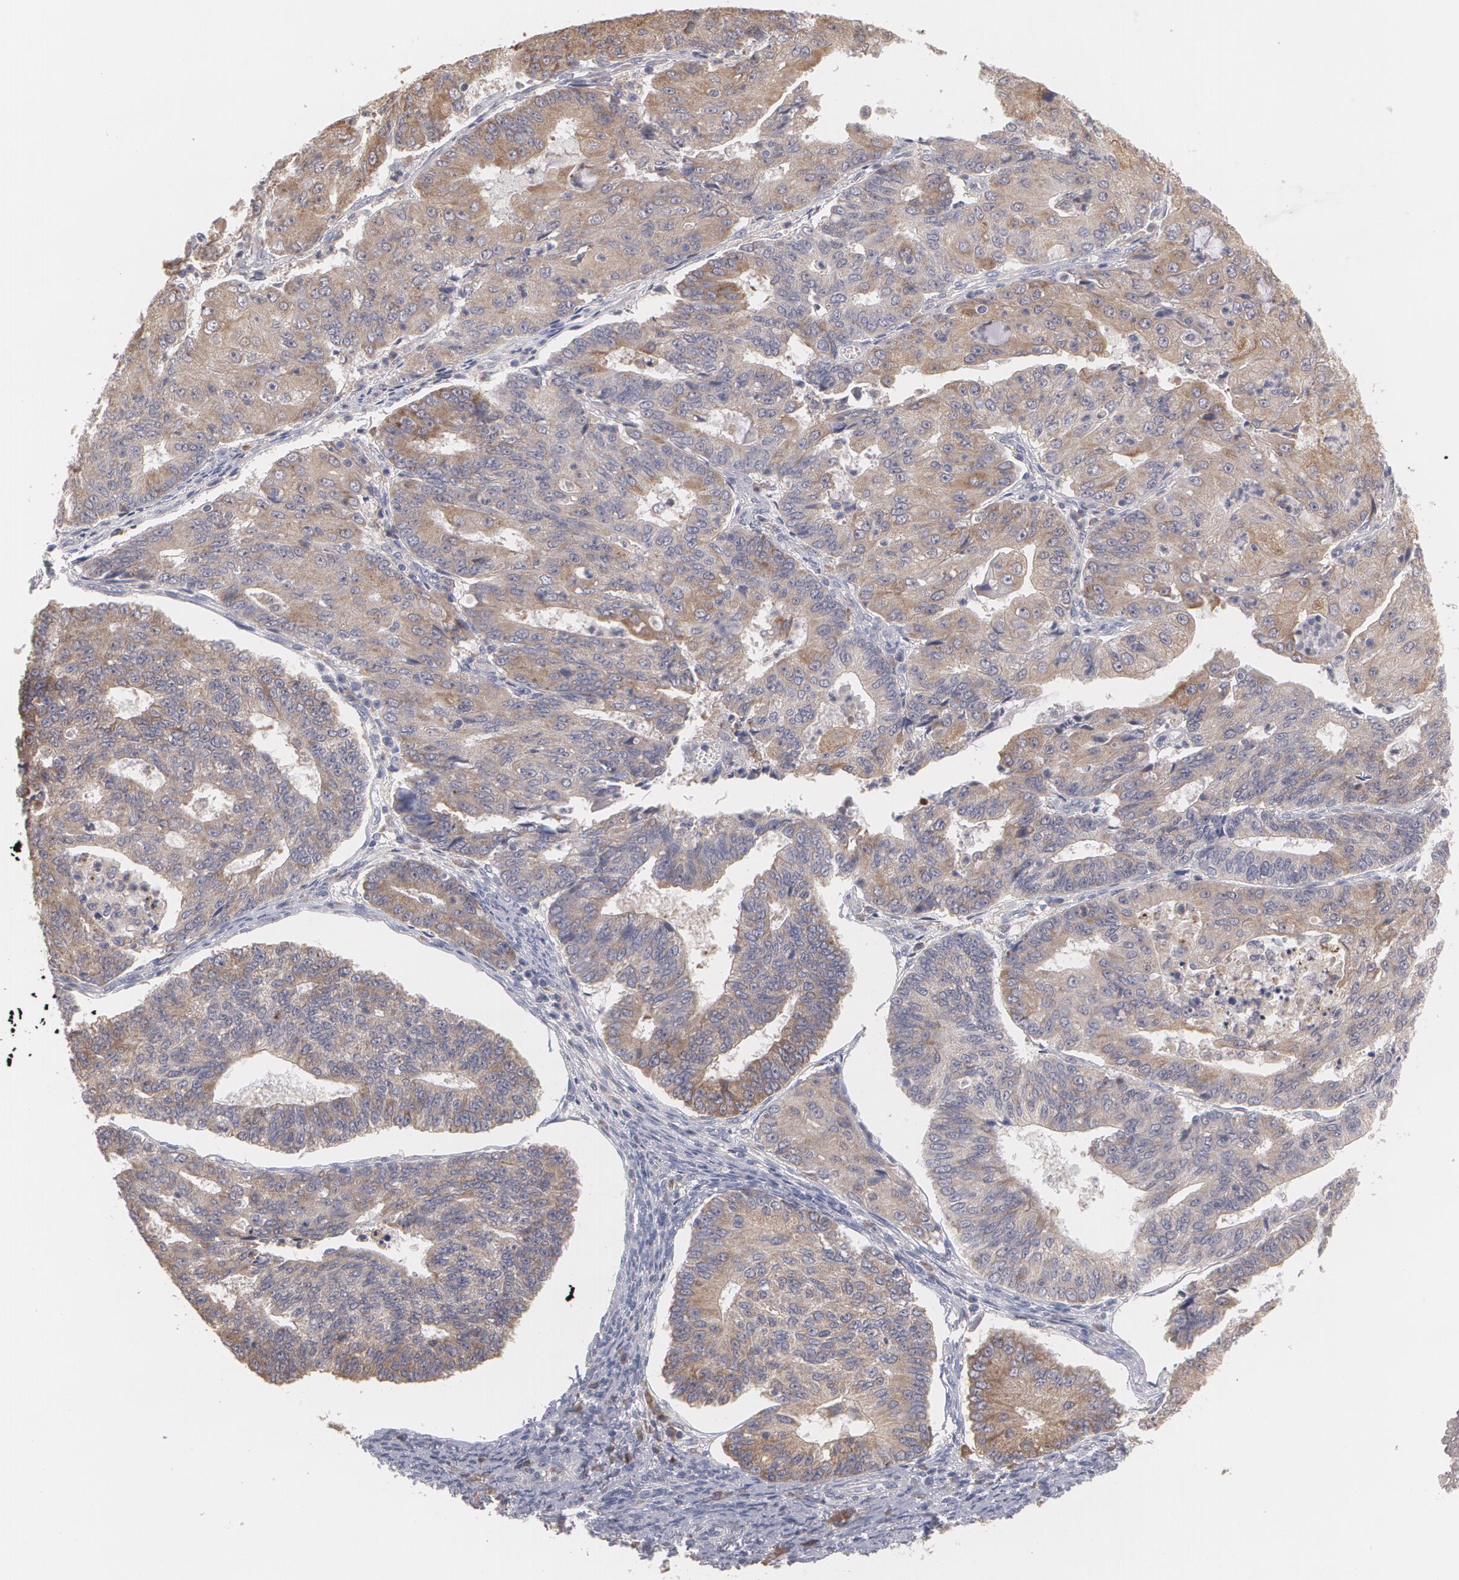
{"staining": {"intensity": "moderate", "quantity": ">75%", "location": "cytoplasmic/membranous"}, "tissue": "endometrial cancer", "cell_type": "Tumor cells", "image_type": "cancer", "snomed": [{"axis": "morphology", "description": "Adenocarcinoma, NOS"}, {"axis": "topography", "description": "Endometrium"}], "caption": "Endometrial adenocarcinoma was stained to show a protein in brown. There is medium levels of moderate cytoplasmic/membranous positivity in about >75% of tumor cells.", "gene": "MTHFD1", "patient": {"sex": "female", "age": 56}}